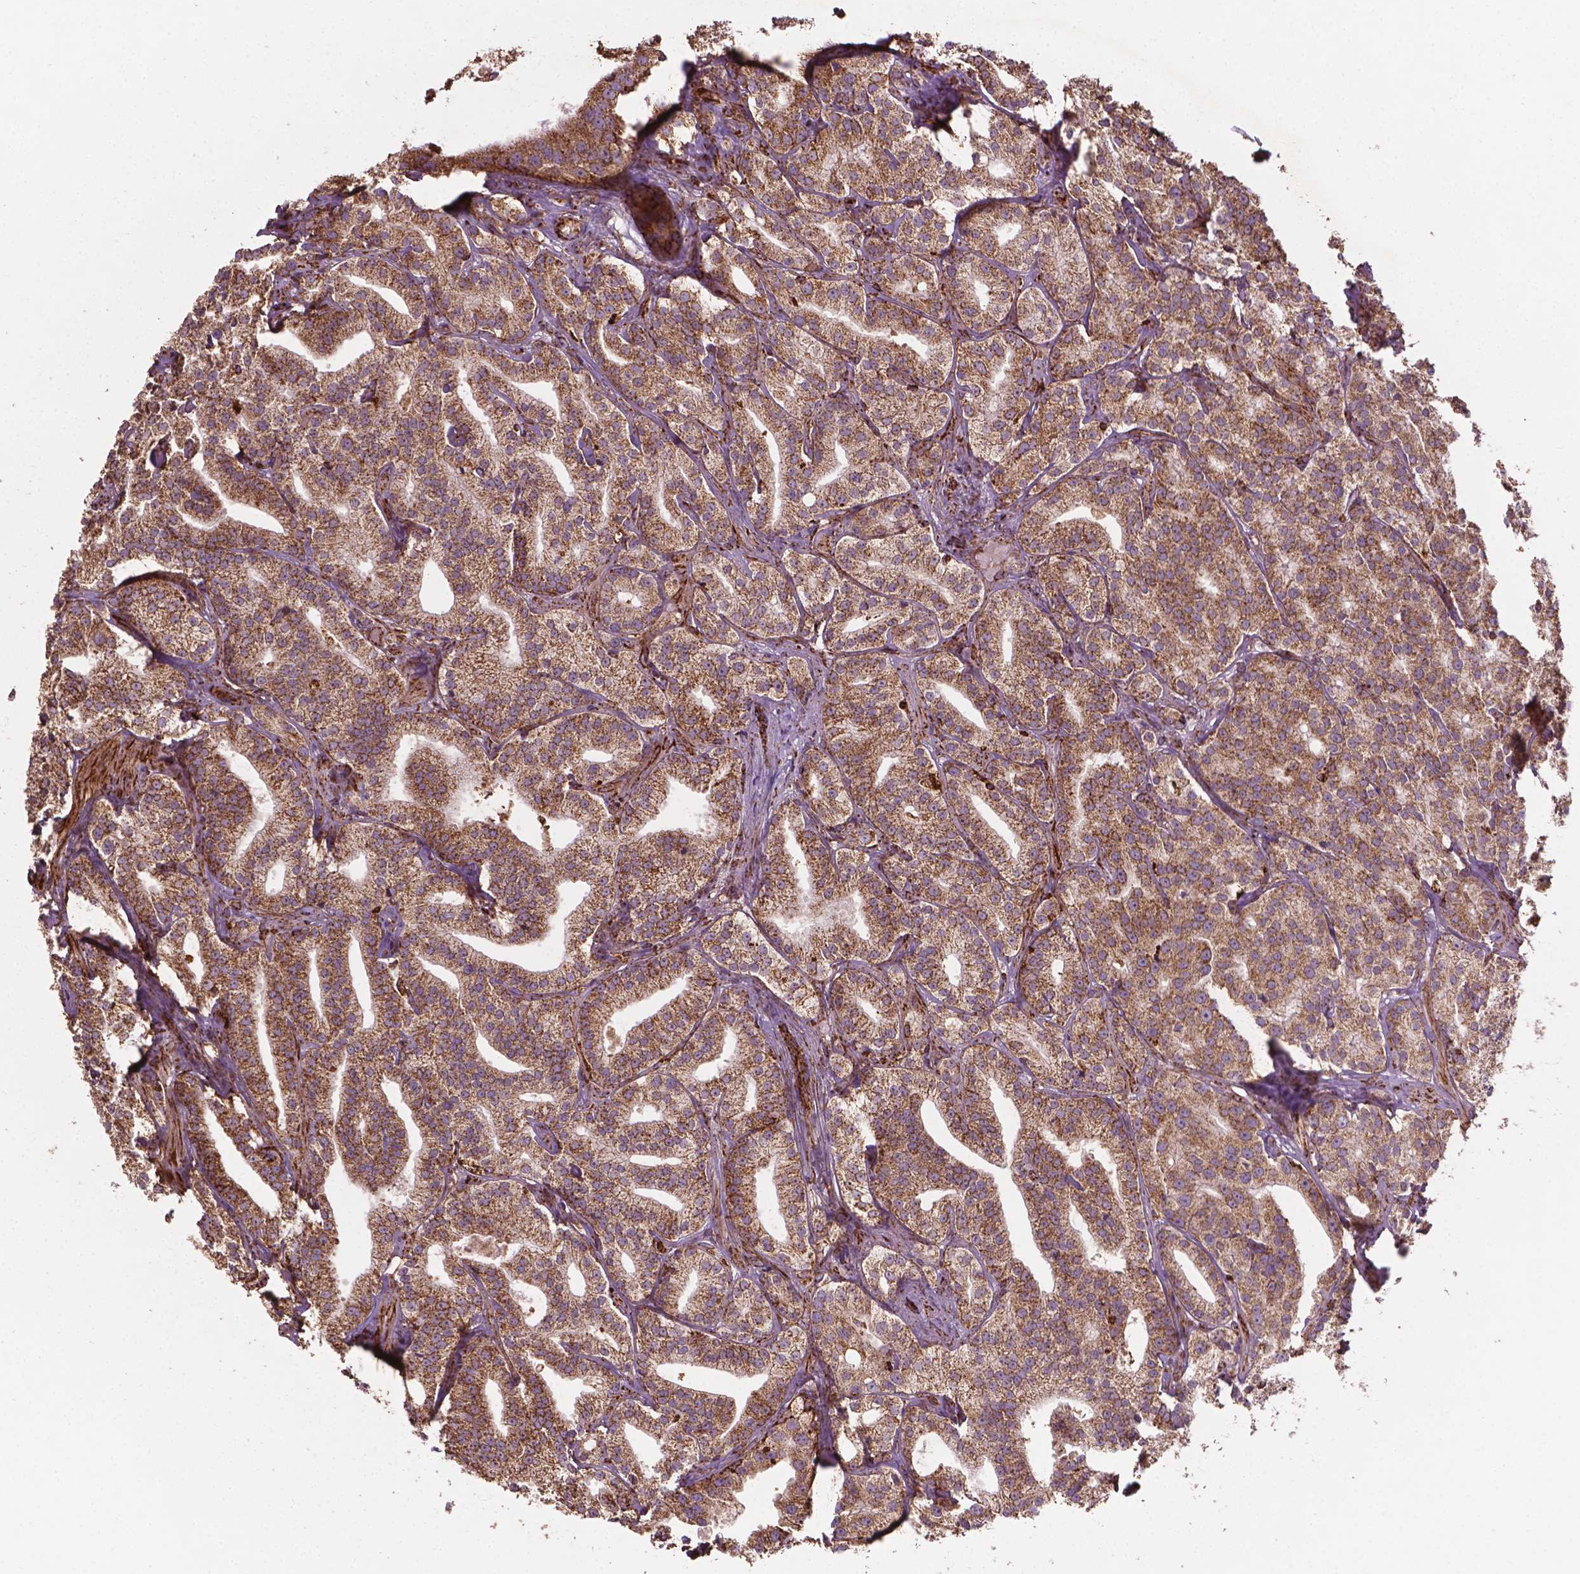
{"staining": {"intensity": "weak", "quantity": ">75%", "location": "cytoplasmic/membranous"}, "tissue": "prostate cancer", "cell_type": "Tumor cells", "image_type": "cancer", "snomed": [{"axis": "morphology", "description": "Adenocarcinoma, High grade"}, {"axis": "topography", "description": "Prostate"}], "caption": "High-magnification brightfield microscopy of prostate adenocarcinoma (high-grade) stained with DAB (brown) and counterstained with hematoxylin (blue). tumor cells exhibit weak cytoplasmic/membranous expression is seen in approximately>75% of cells.", "gene": "HS3ST3A1", "patient": {"sex": "male", "age": 75}}